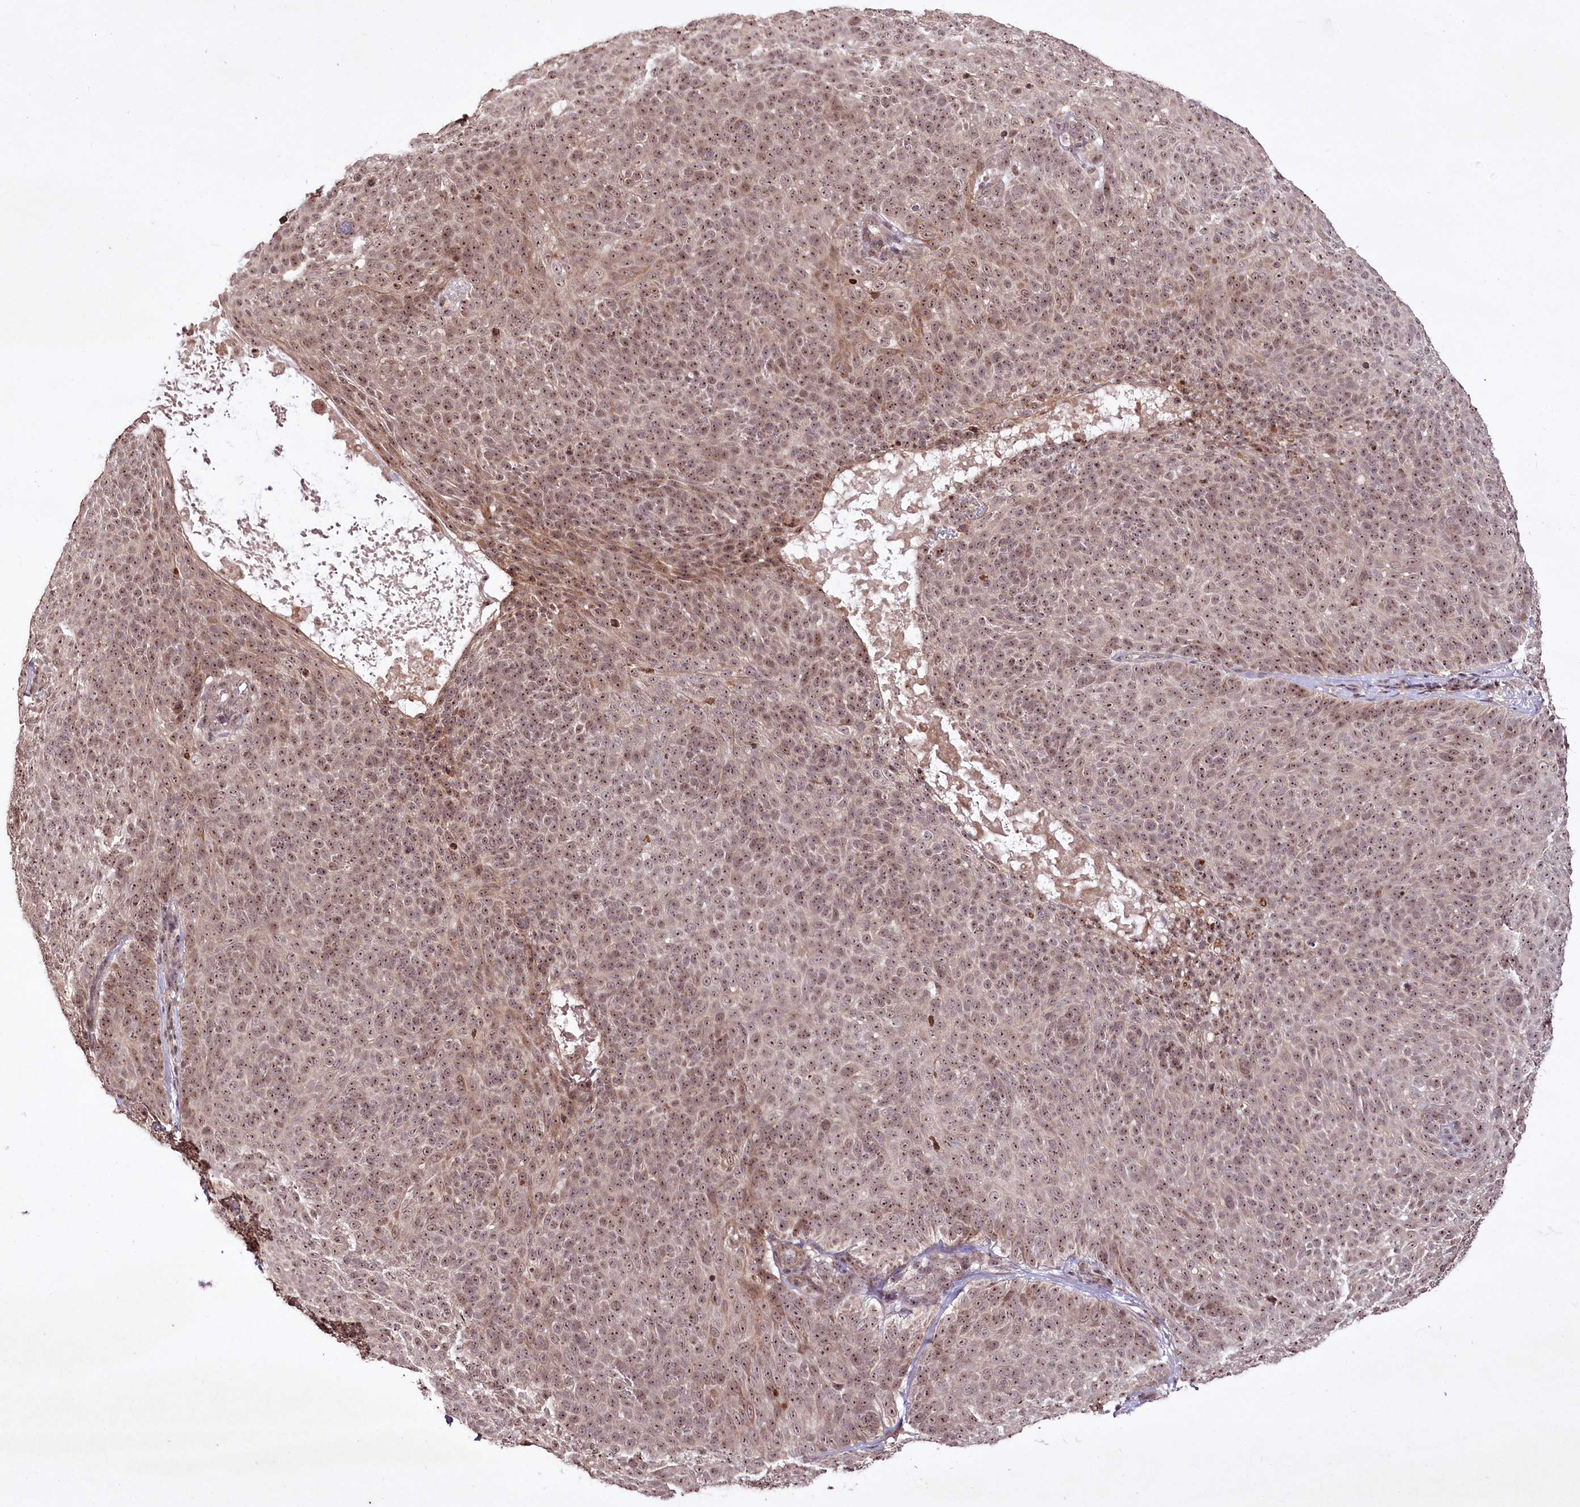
{"staining": {"intensity": "weak", "quantity": ">75%", "location": "nuclear"}, "tissue": "skin cancer", "cell_type": "Tumor cells", "image_type": "cancer", "snomed": [{"axis": "morphology", "description": "Basal cell carcinoma"}, {"axis": "topography", "description": "Skin"}], "caption": "Immunohistochemical staining of human skin cancer exhibits low levels of weak nuclear staining in approximately >75% of tumor cells.", "gene": "CCDC59", "patient": {"sex": "male", "age": 85}}